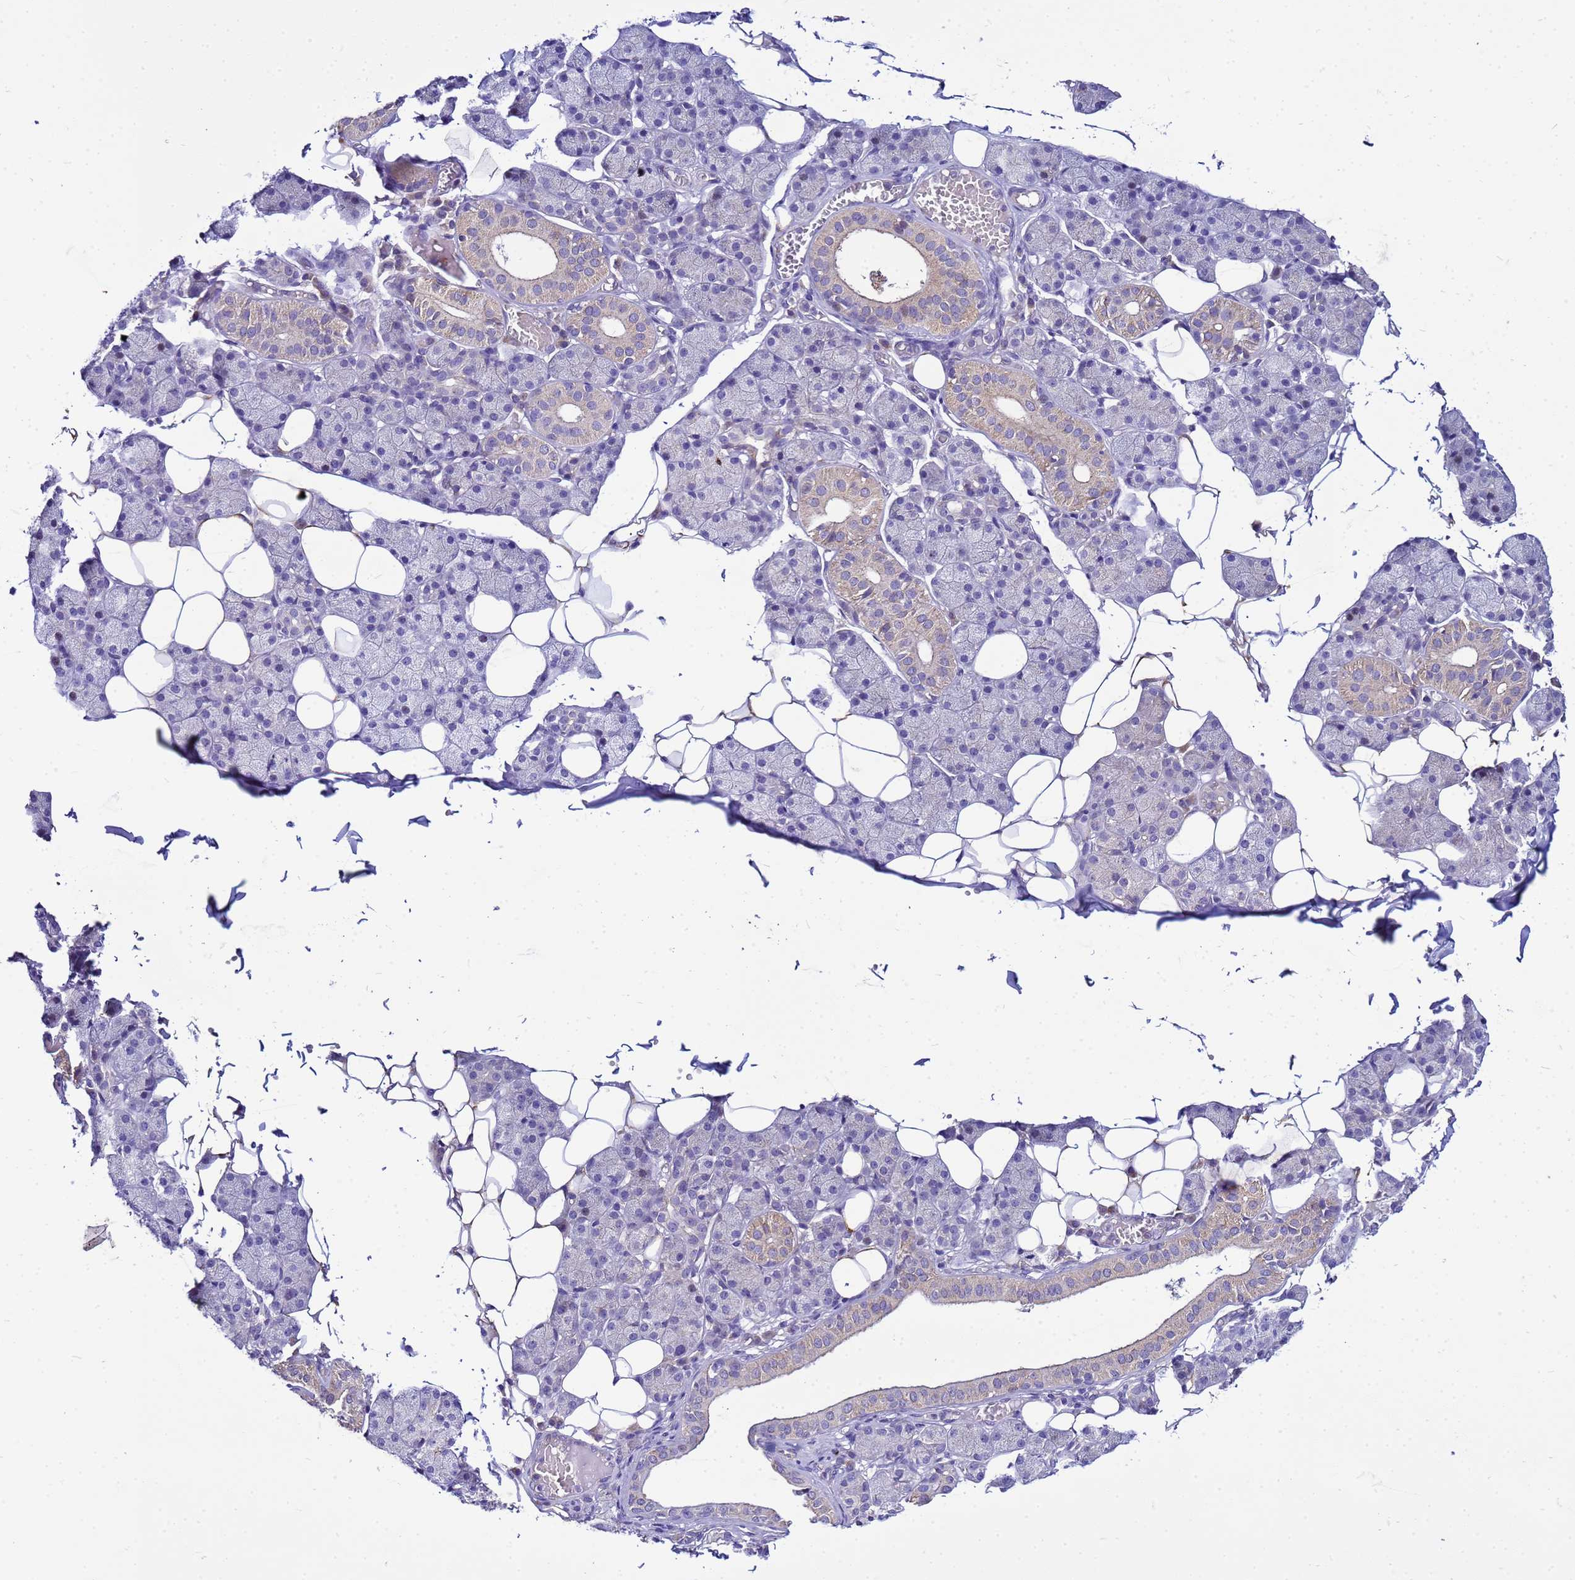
{"staining": {"intensity": "weak", "quantity": "<25%", "location": "cytoplasmic/membranous"}, "tissue": "salivary gland", "cell_type": "Glandular cells", "image_type": "normal", "snomed": [{"axis": "morphology", "description": "Normal tissue, NOS"}, {"axis": "topography", "description": "Salivary gland"}], "caption": "A histopathology image of human salivary gland is negative for staining in glandular cells.", "gene": "PKD1", "patient": {"sex": "female", "age": 33}}